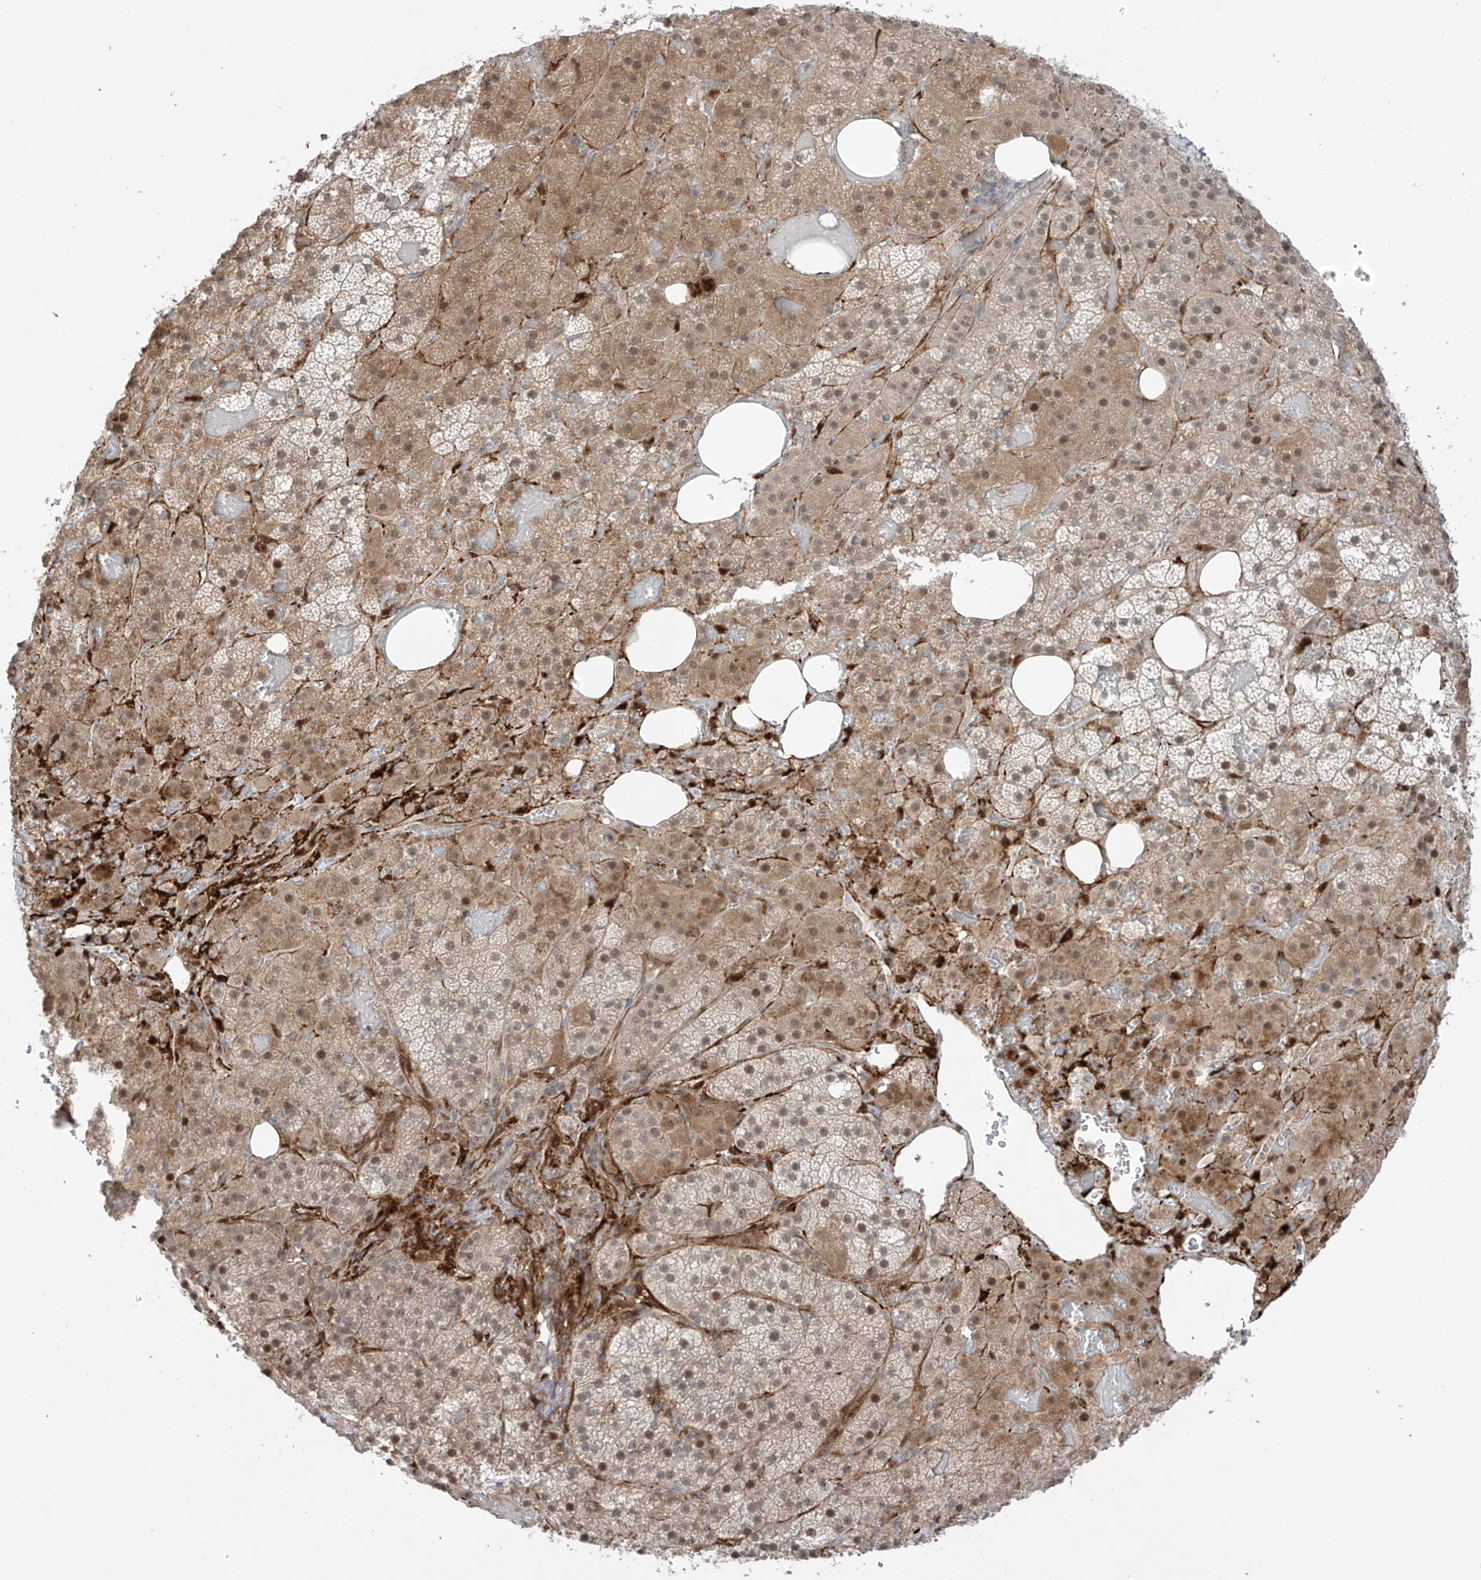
{"staining": {"intensity": "moderate", "quantity": "25%-75%", "location": "cytoplasmic/membranous,nuclear"}, "tissue": "adrenal gland", "cell_type": "Glandular cells", "image_type": "normal", "snomed": [{"axis": "morphology", "description": "Normal tissue, NOS"}, {"axis": "topography", "description": "Adrenal gland"}], "caption": "DAB (3,3'-diaminobenzidine) immunohistochemical staining of benign human adrenal gland displays moderate cytoplasmic/membranous,nuclear protein positivity in approximately 25%-75% of glandular cells. (IHC, brightfield microscopy, high magnification).", "gene": "OGT", "patient": {"sex": "female", "age": 59}}